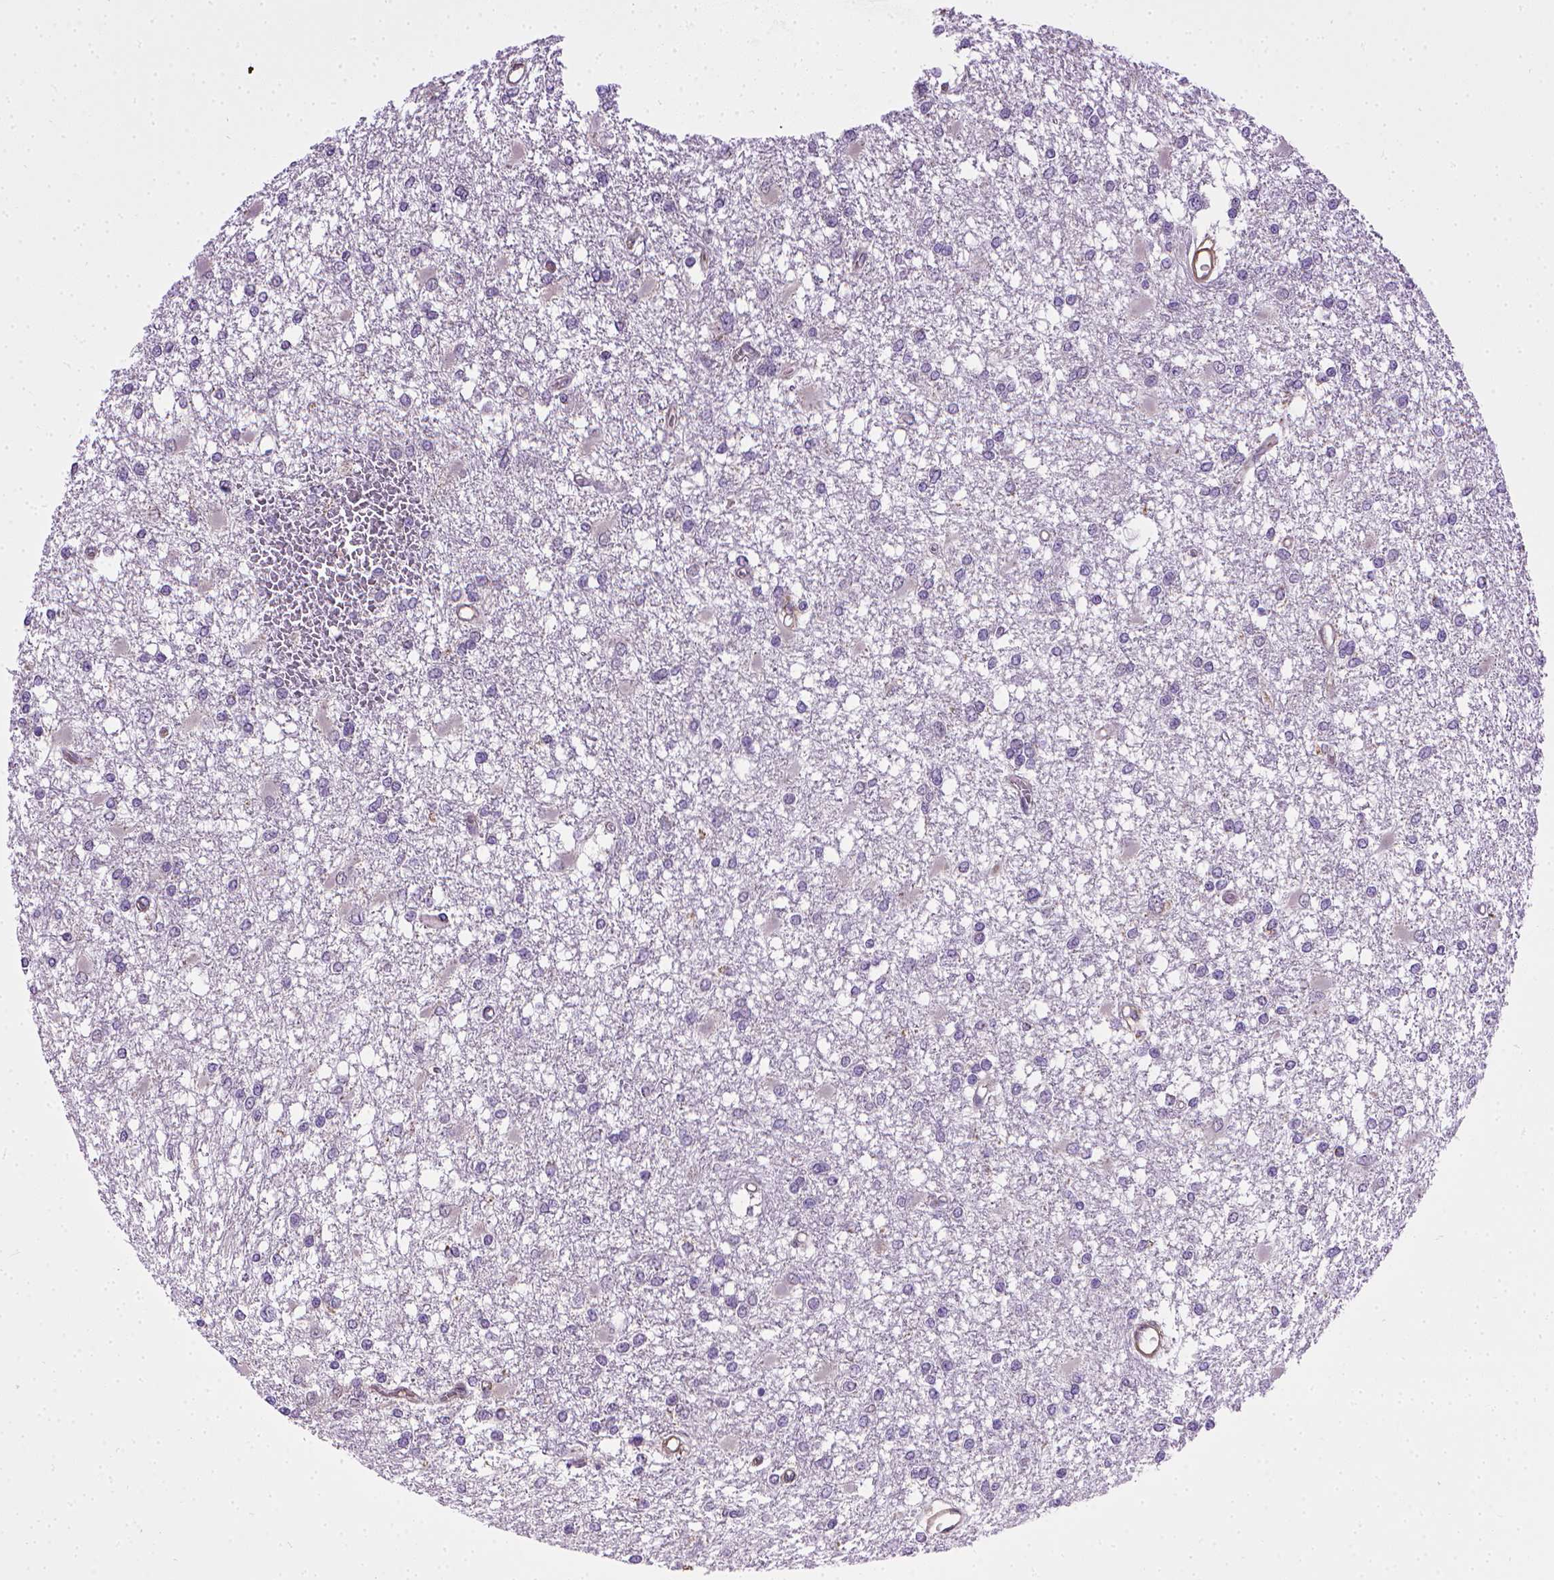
{"staining": {"intensity": "negative", "quantity": "none", "location": "none"}, "tissue": "glioma", "cell_type": "Tumor cells", "image_type": "cancer", "snomed": [{"axis": "morphology", "description": "Glioma, malignant, High grade"}, {"axis": "topography", "description": "Cerebral cortex"}], "caption": "This is an IHC image of human malignant high-grade glioma. There is no staining in tumor cells.", "gene": "ENG", "patient": {"sex": "male", "age": 79}}